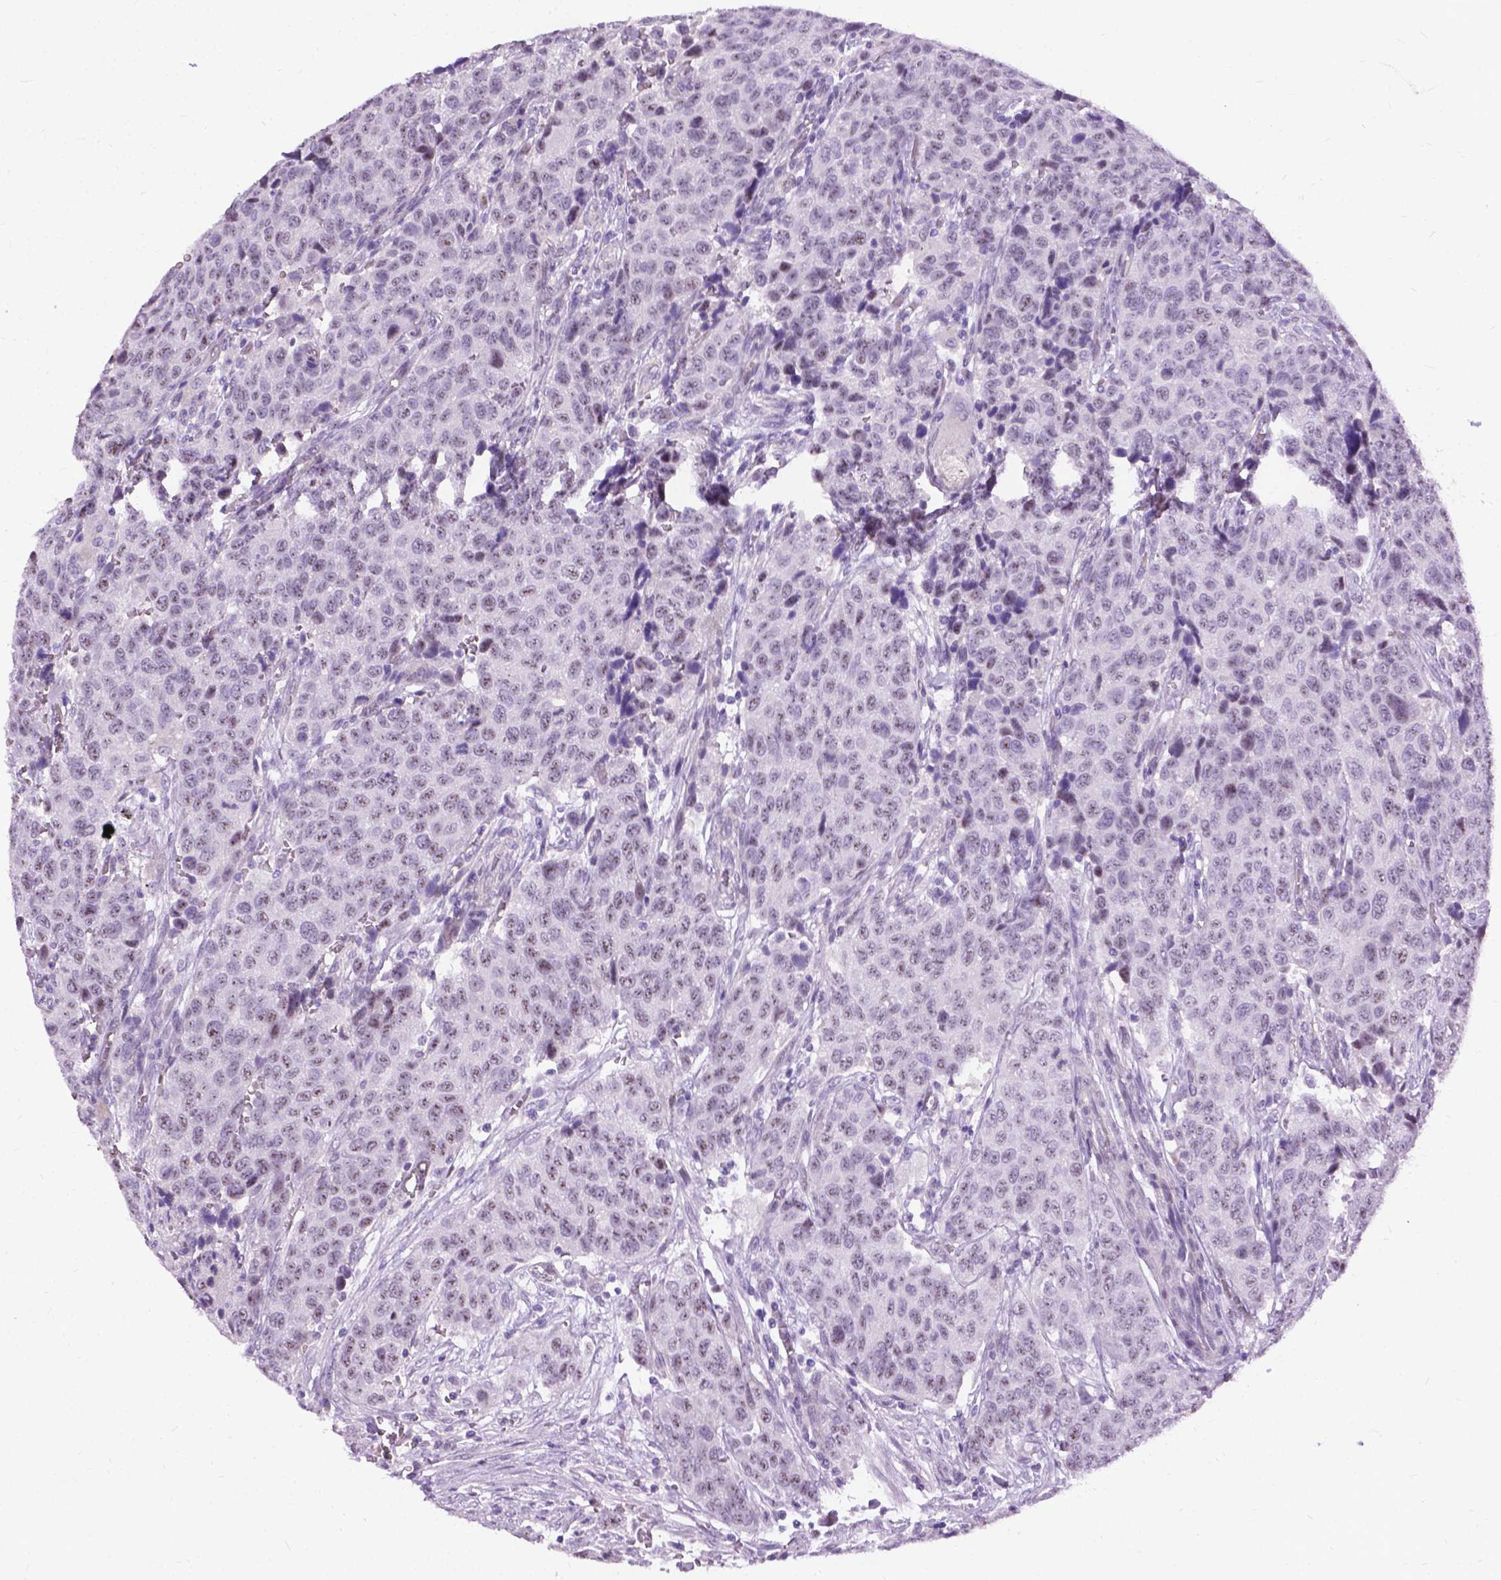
{"staining": {"intensity": "negative", "quantity": "none", "location": "none"}, "tissue": "urothelial cancer", "cell_type": "Tumor cells", "image_type": "cancer", "snomed": [{"axis": "morphology", "description": "Urothelial carcinoma, High grade"}, {"axis": "topography", "description": "Urinary bladder"}], "caption": "DAB (3,3'-diaminobenzidine) immunohistochemical staining of urothelial cancer shows no significant staining in tumor cells. (DAB (3,3'-diaminobenzidine) immunohistochemistry, high magnification).", "gene": "PROB1", "patient": {"sex": "female", "age": 58}}